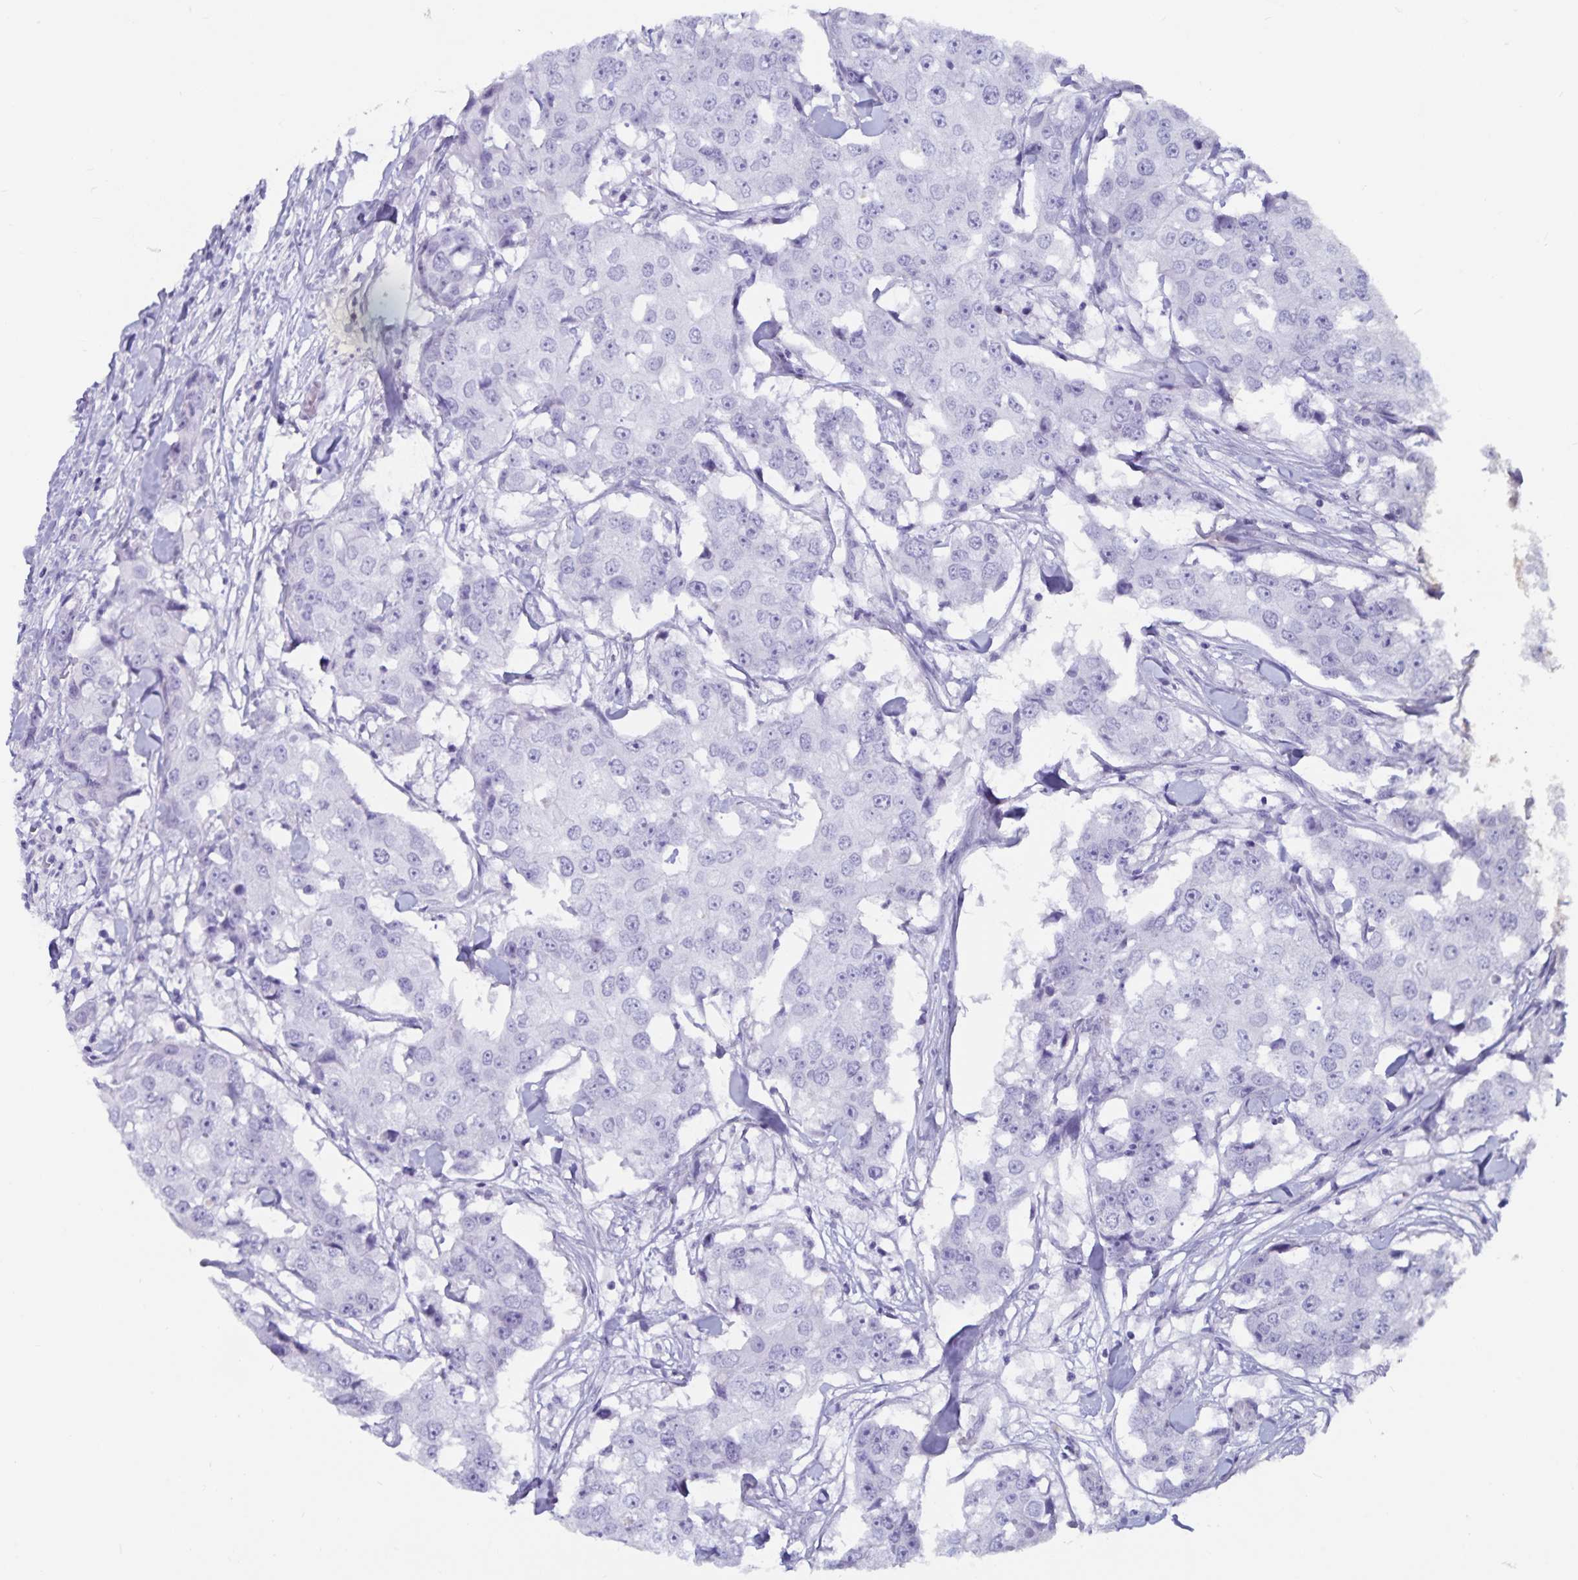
{"staining": {"intensity": "negative", "quantity": "none", "location": "none"}, "tissue": "breast cancer", "cell_type": "Tumor cells", "image_type": "cancer", "snomed": [{"axis": "morphology", "description": "Duct carcinoma"}, {"axis": "topography", "description": "Breast"}], "caption": "Immunohistochemistry (IHC) photomicrograph of human breast cancer (infiltrating ductal carcinoma) stained for a protein (brown), which exhibits no expression in tumor cells.", "gene": "GPR137", "patient": {"sex": "female", "age": 27}}